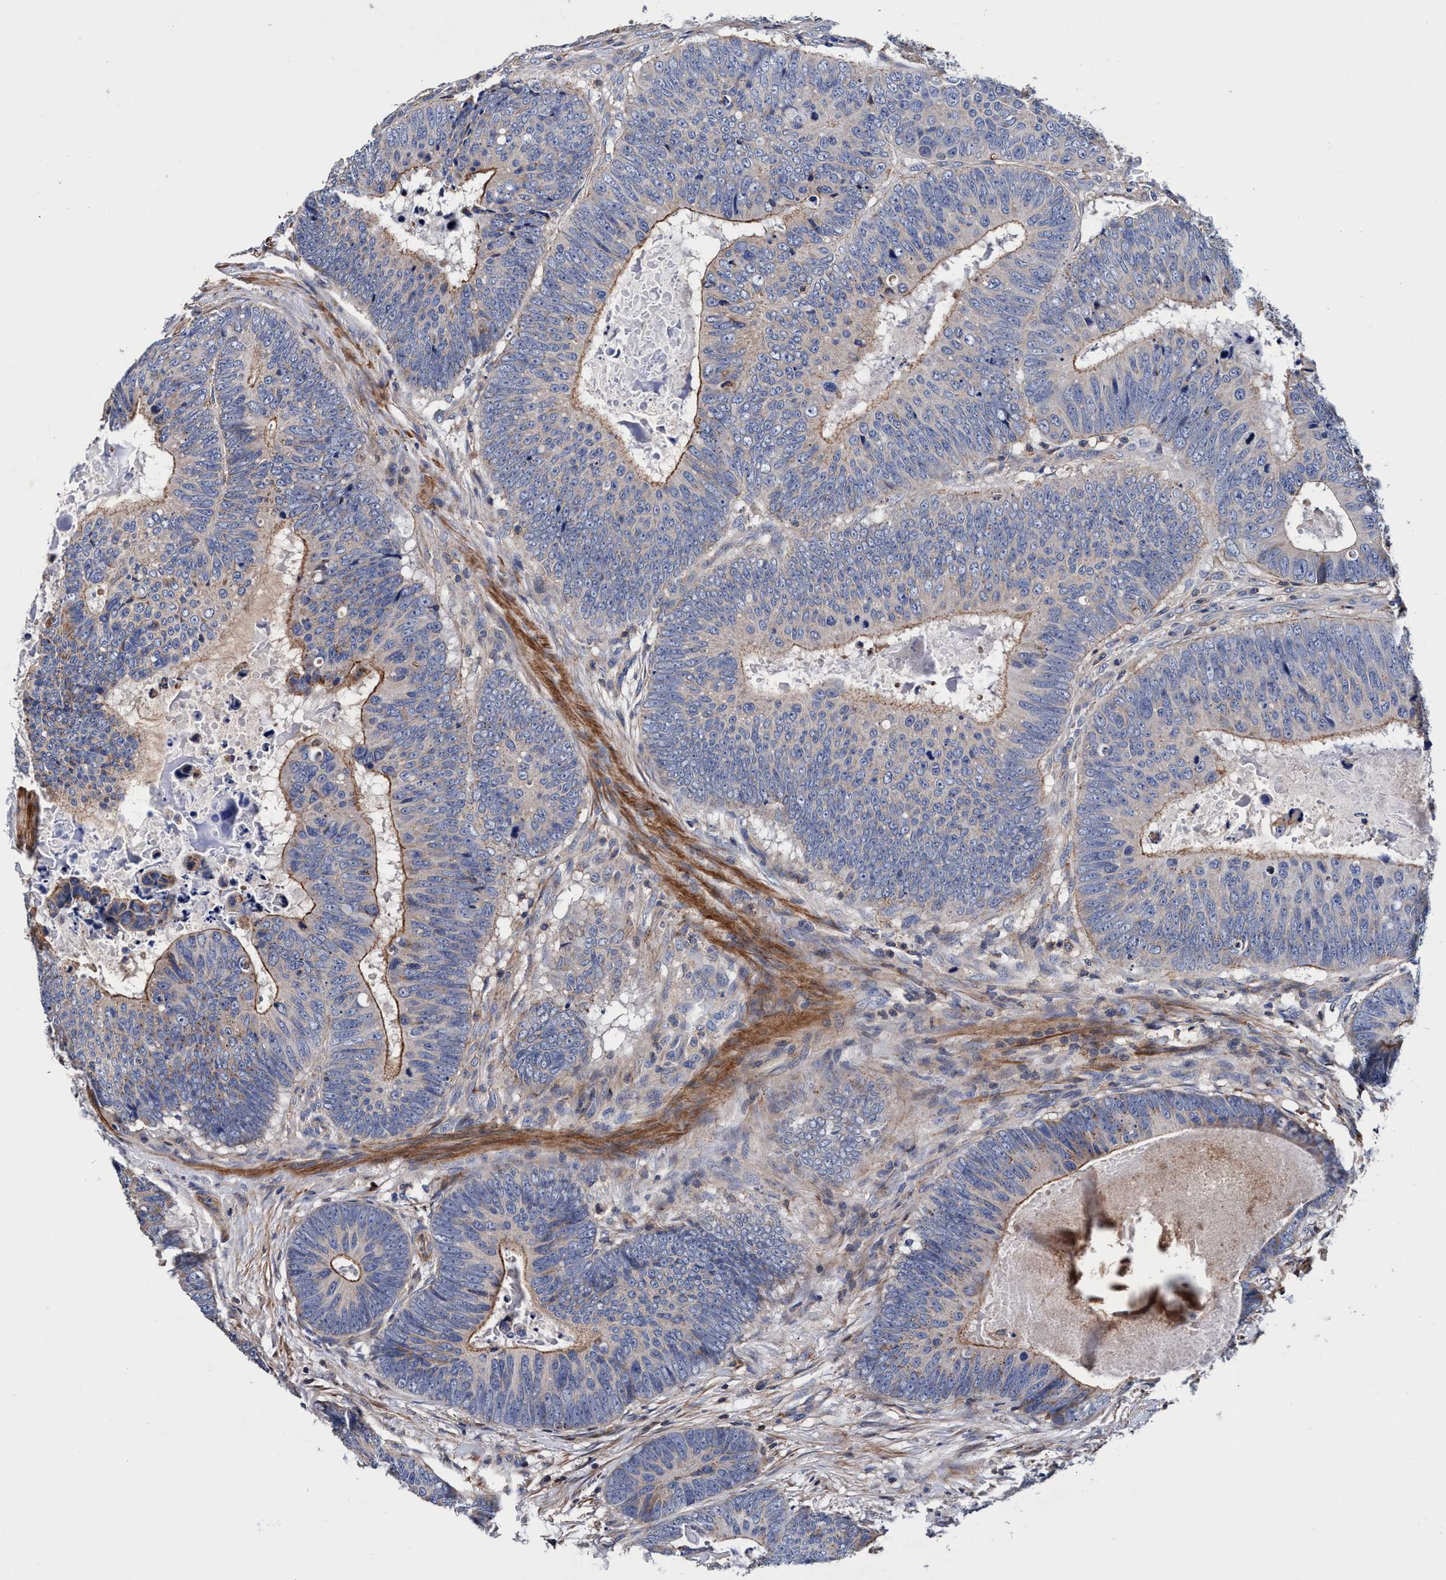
{"staining": {"intensity": "moderate", "quantity": "<25%", "location": "cytoplasmic/membranous"}, "tissue": "colorectal cancer", "cell_type": "Tumor cells", "image_type": "cancer", "snomed": [{"axis": "morphology", "description": "Adenocarcinoma, NOS"}, {"axis": "topography", "description": "Colon"}], "caption": "IHC staining of colorectal adenocarcinoma, which demonstrates low levels of moderate cytoplasmic/membranous expression in approximately <25% of tumor cells indicating moderate cytoplasmic/membranous protein staining. The staining was performed using DAB (brown) for protein detection and nuclei were counterstained in hematoxylin (blue).", "gene": "RNF208", "patient": {"sex": "male", "age": 56}}